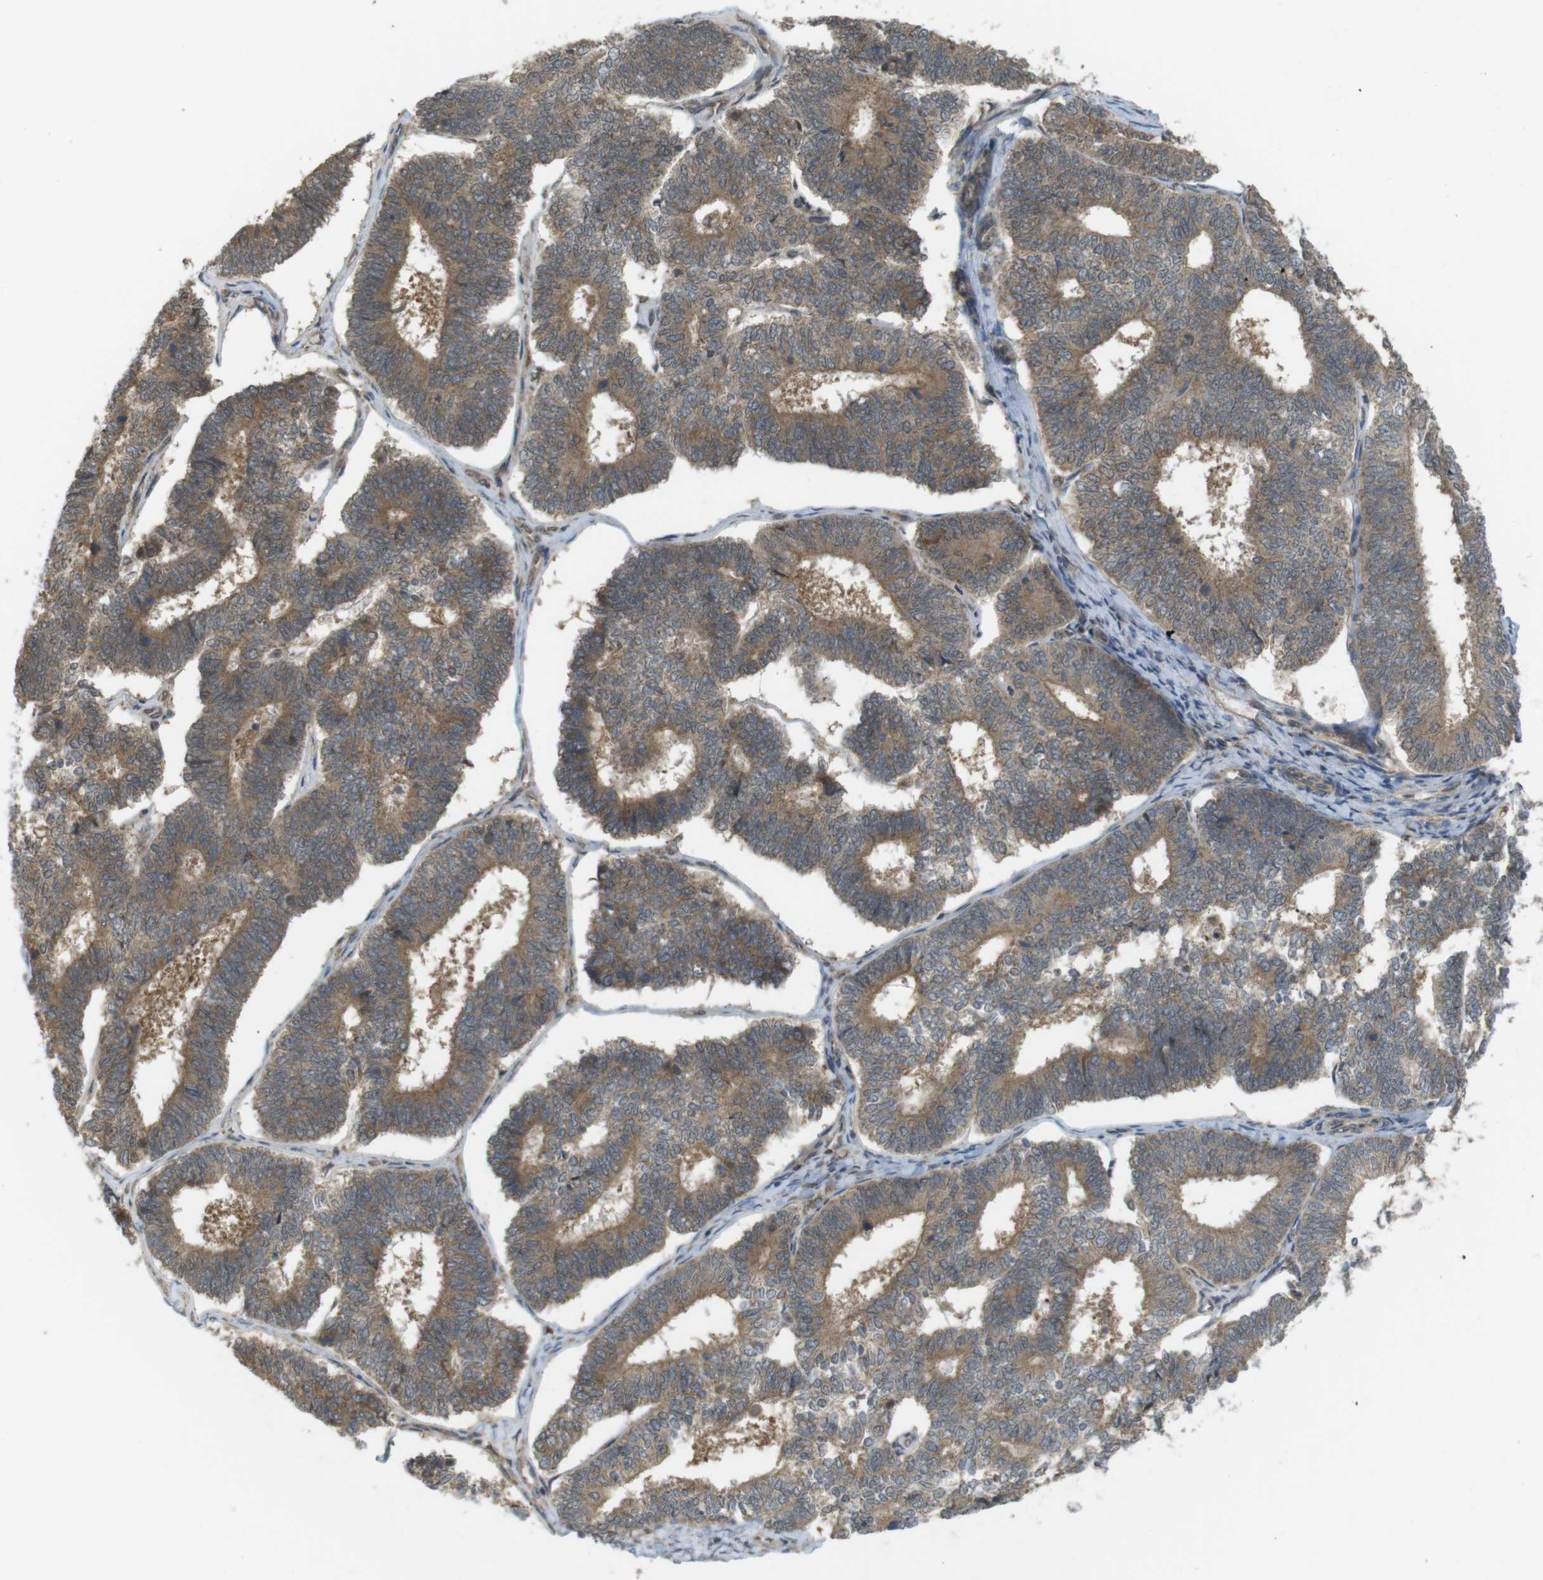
{"staining": {"intensity": "moderate", "quantity": ">75%", "location": "cytoplasmic/membranous"}, "tissue": "endometrial cancer", "cell_type": "Tumor cells", "image_type": "cancer", "snomed": [{"axis": "morphology", "description": "Adenocarcinoma, NOS"}, {"axis": "topography", "description": "Endometrium"}], "caption": "Immunohistochemical staining of human endometrial adenocarcinoma demonstrates medium levels of moderate cytoplasmic/membranous protein expression in about >75% of tumor cells.", "gene": "RNF130", "patient": {"sex": "female", "age": 70}}